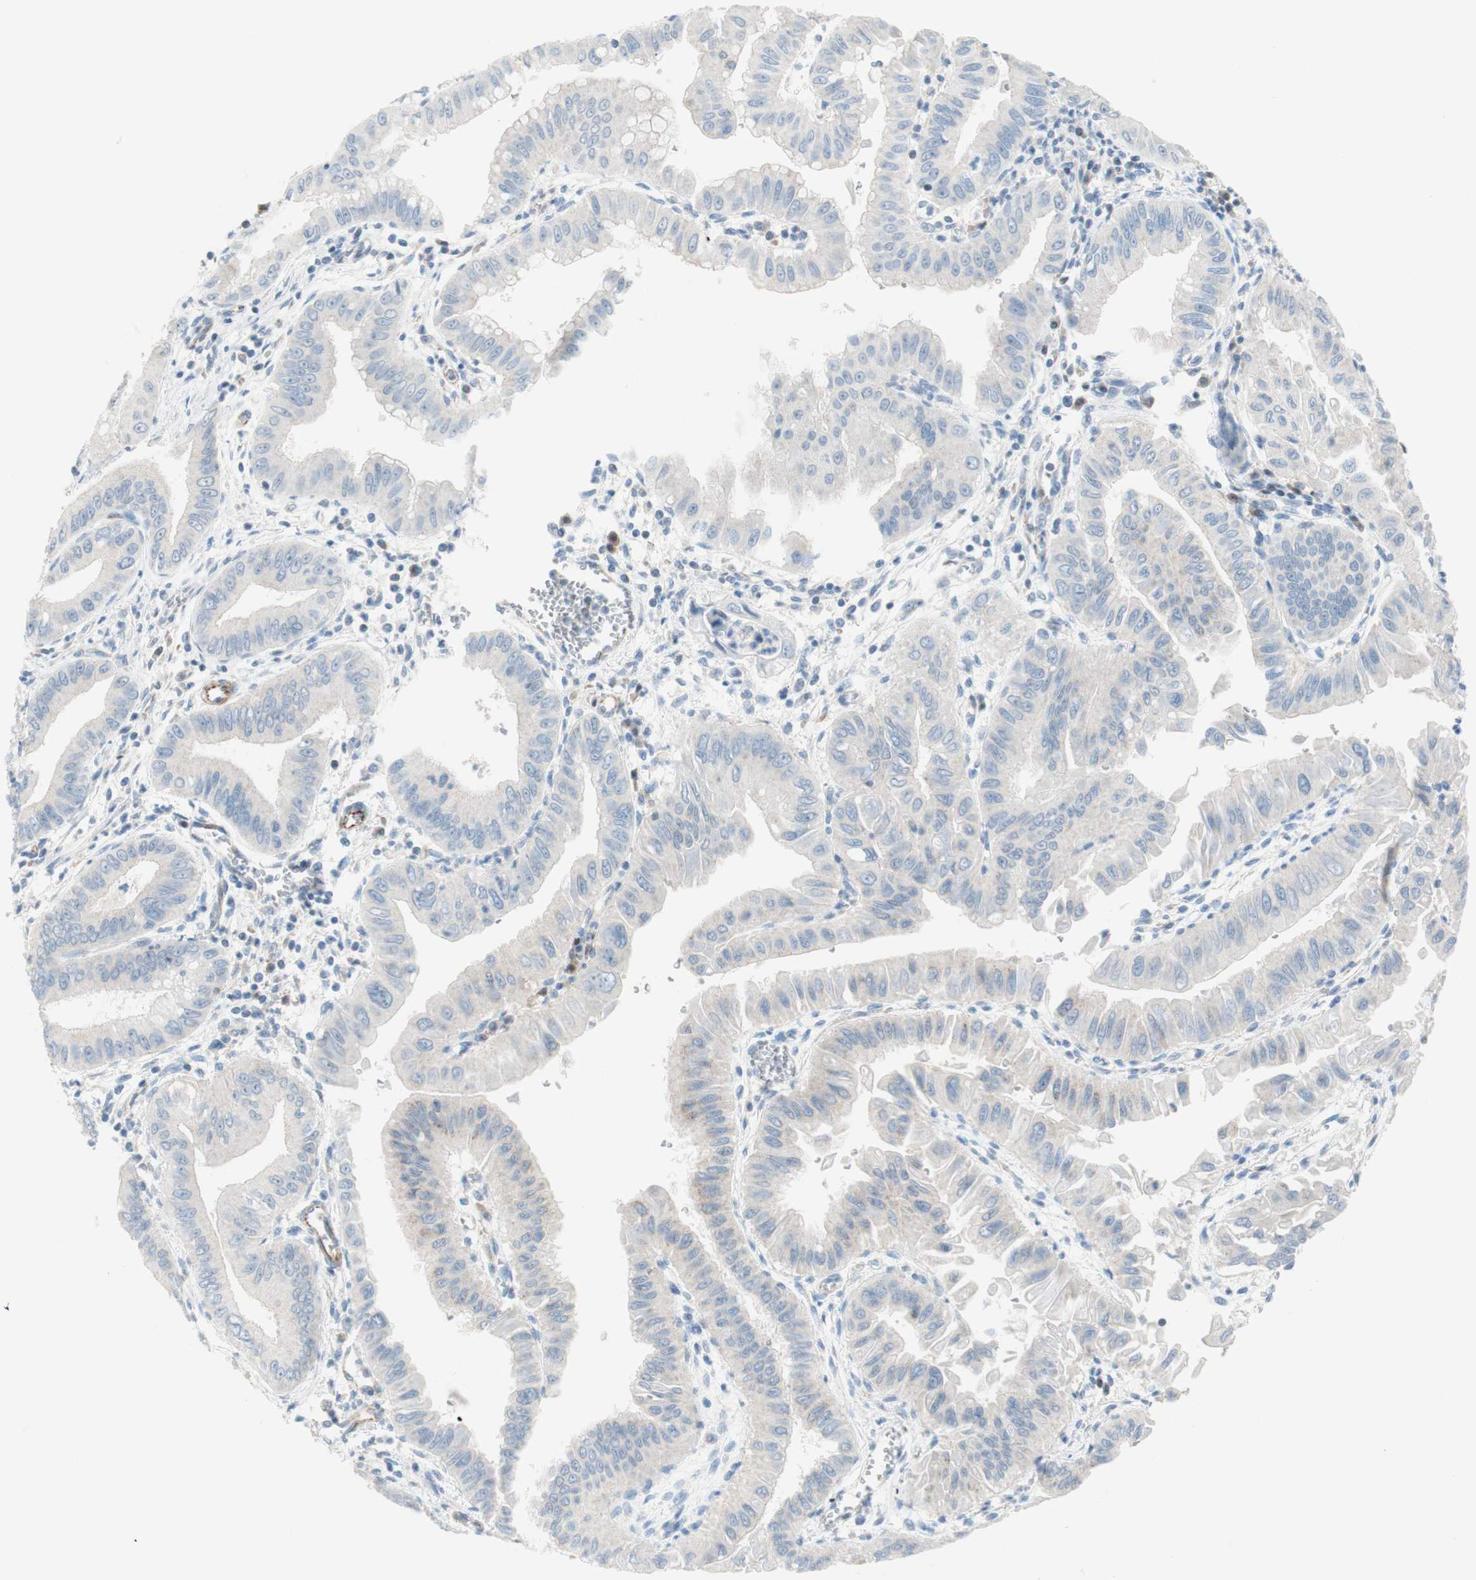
{"staining": {"intensity": "weak", "quantity": ">75%", "location": "cytoplasmic/membranous"}, "tissue": "pancreatic cancer", "cell_type": "Tumor cells", "image_type": "cancer", "snomed": [{"axis": "morphology", "description": "Normal tissue, NOS"}, {"axis": "topography", "description": "Lymph node"}], "caption": "IHC image of human pancreatic cancer stained for a protein (brown), which displays low levels of weak cytoplasmic/membranous expression in about >75% of tumor cells.", "gene": "POU2AF1", "patient": {"sex": "male", "age": 50}}